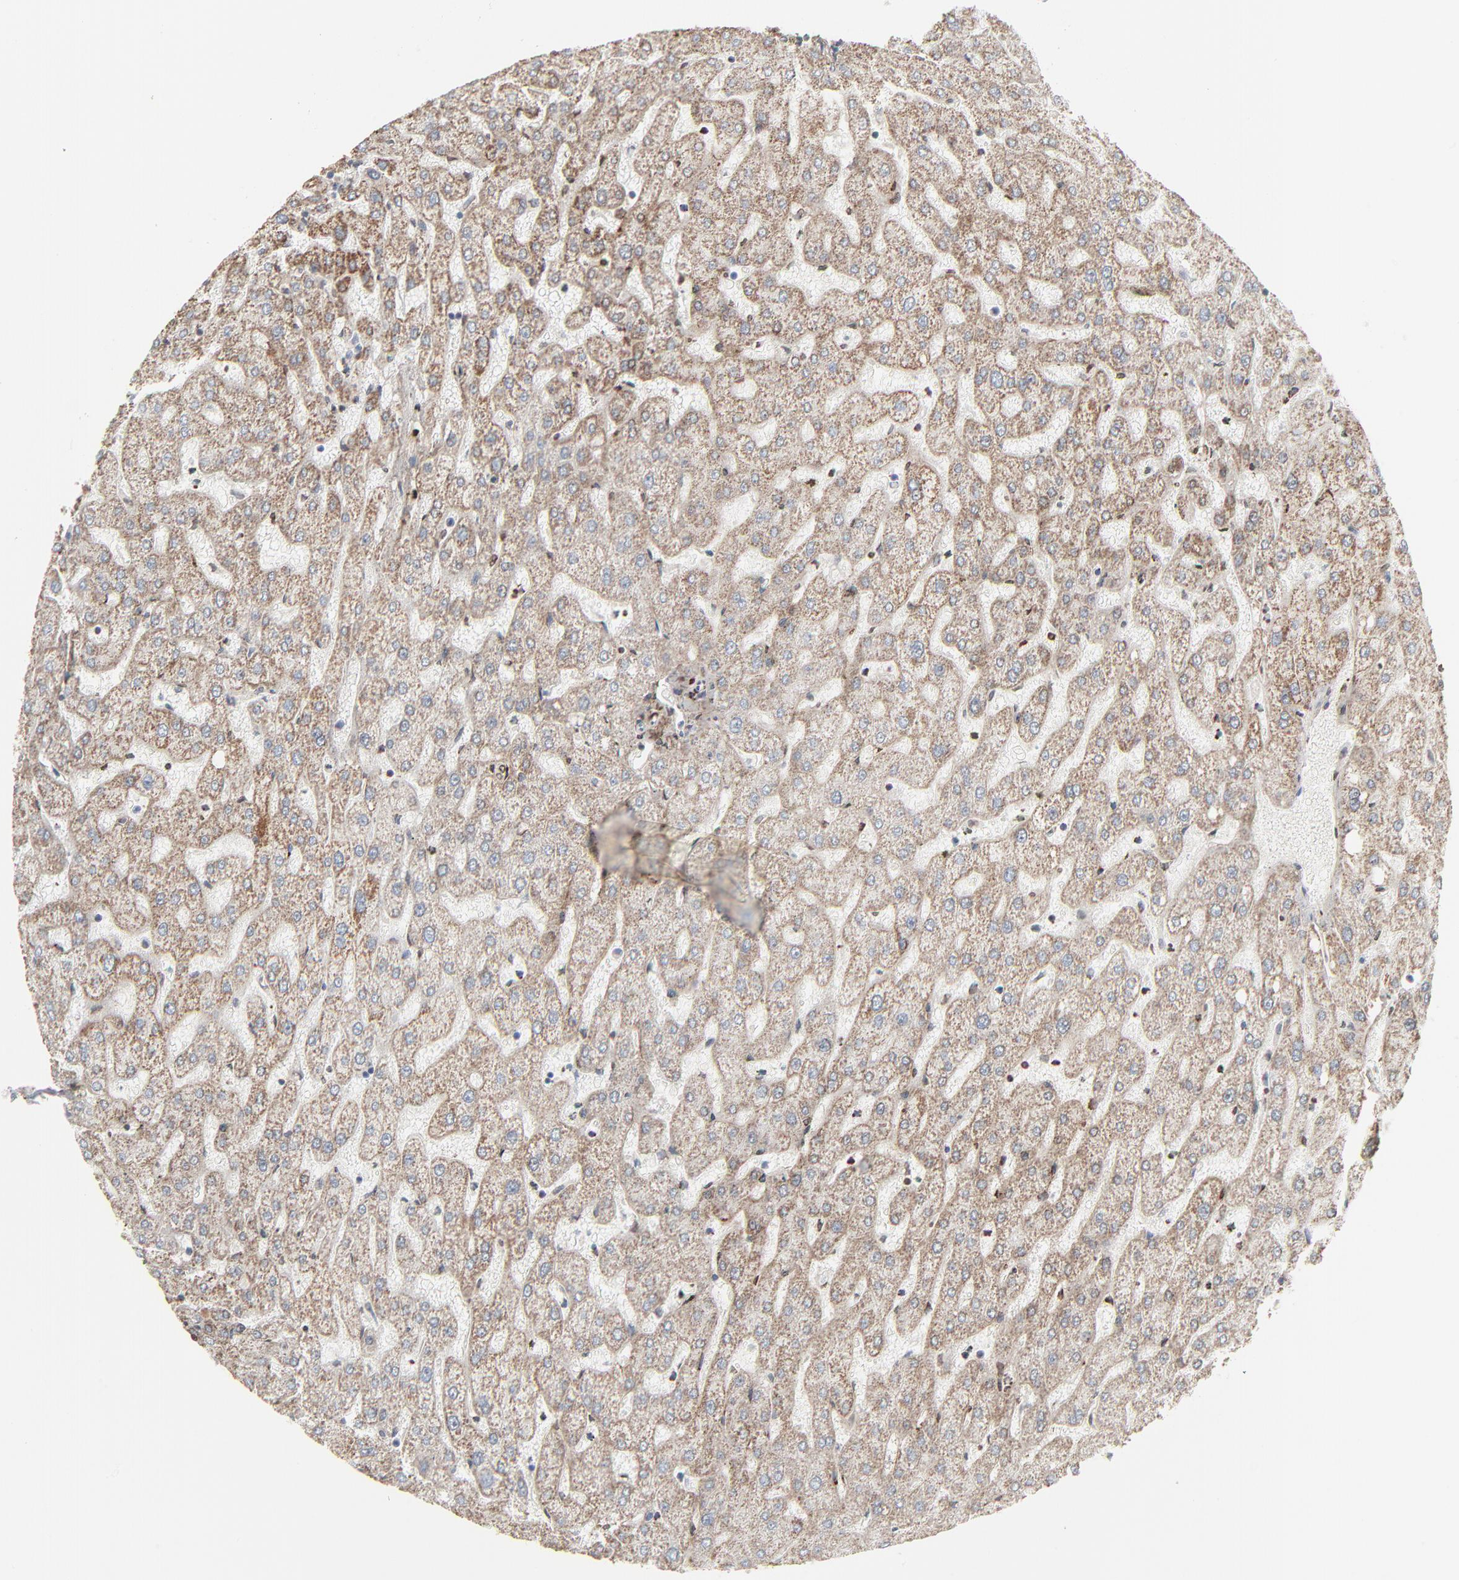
{"staining": {"intensity": "negative", "quantity": "none", "location": "none"}, "tissue": "liver", "cell_type": "Cholangiocytes", "image_type": "normal", "snomed": [{"axis": "morphology", "description": "Normal tissue, NOS"}, {"axis": "topography", "description": "Liver"}], "caption": "Immunohistochemical staining of normal human liver reveals no significant staining in cholangiocytes.", "gene": "BGN", "patient": {"sex": "male", "age": 67}}